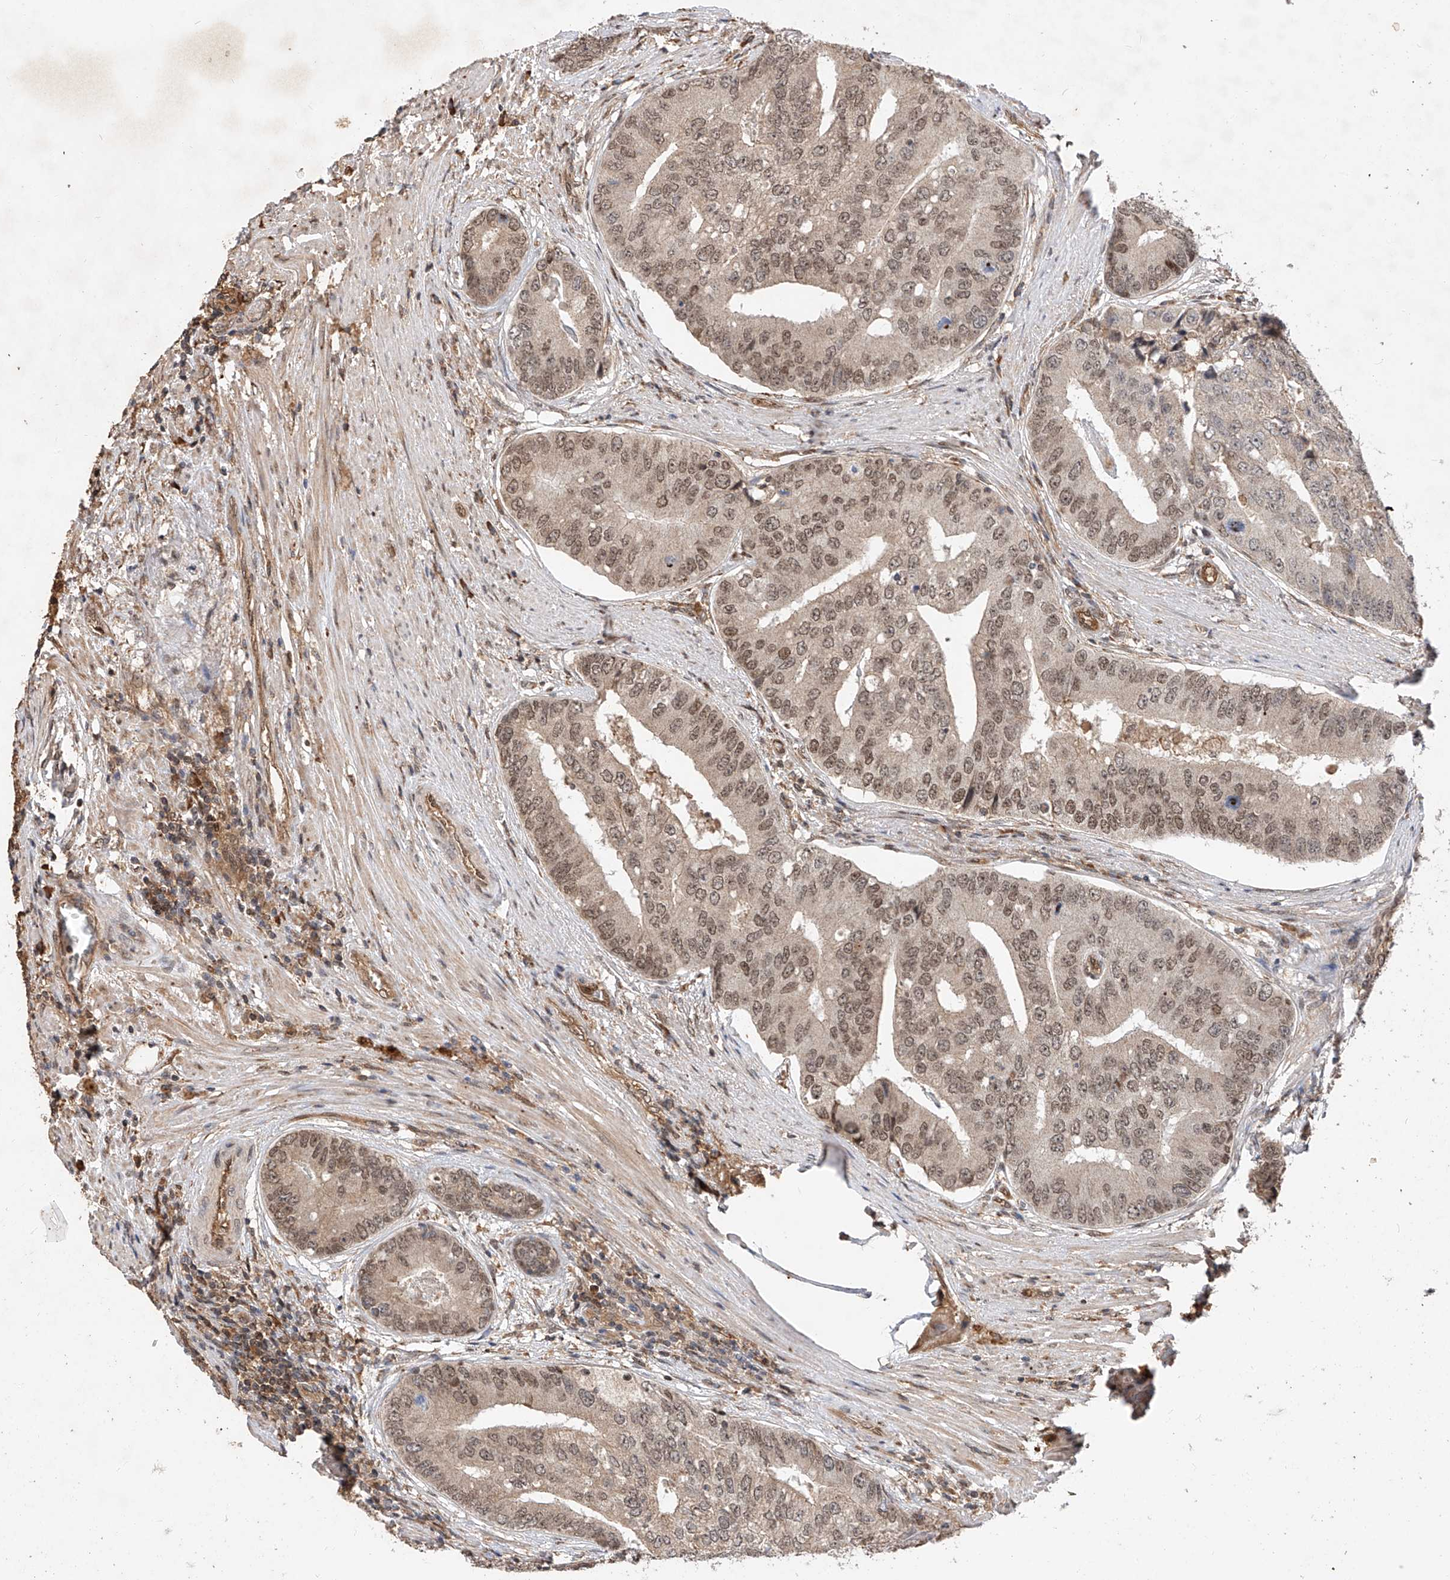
{"staining": {"intensity": "moderate", "quantity": ">75%", "location": "nuclear"}, "tissue": "prostate cancer", "cell_type": "Tumor cells", "image_type": "cancer", "snomed": [{"axis": "morphology", "description": "Adenocarcinoma, High grade"}, {"axis": "topography", "description": "Prostate"}], "caption": "Protein expression analysis of adenocarcinoma (high-grade) (prostate) exhibits moderate nuclear positivity in approximately >75% of tumor cells. Immunohistochemistry stains the protein of interest in brown and the nuclei are stained blue.", "gene": "RILPL2", "patient": {"sex": "male", "age": 70}}